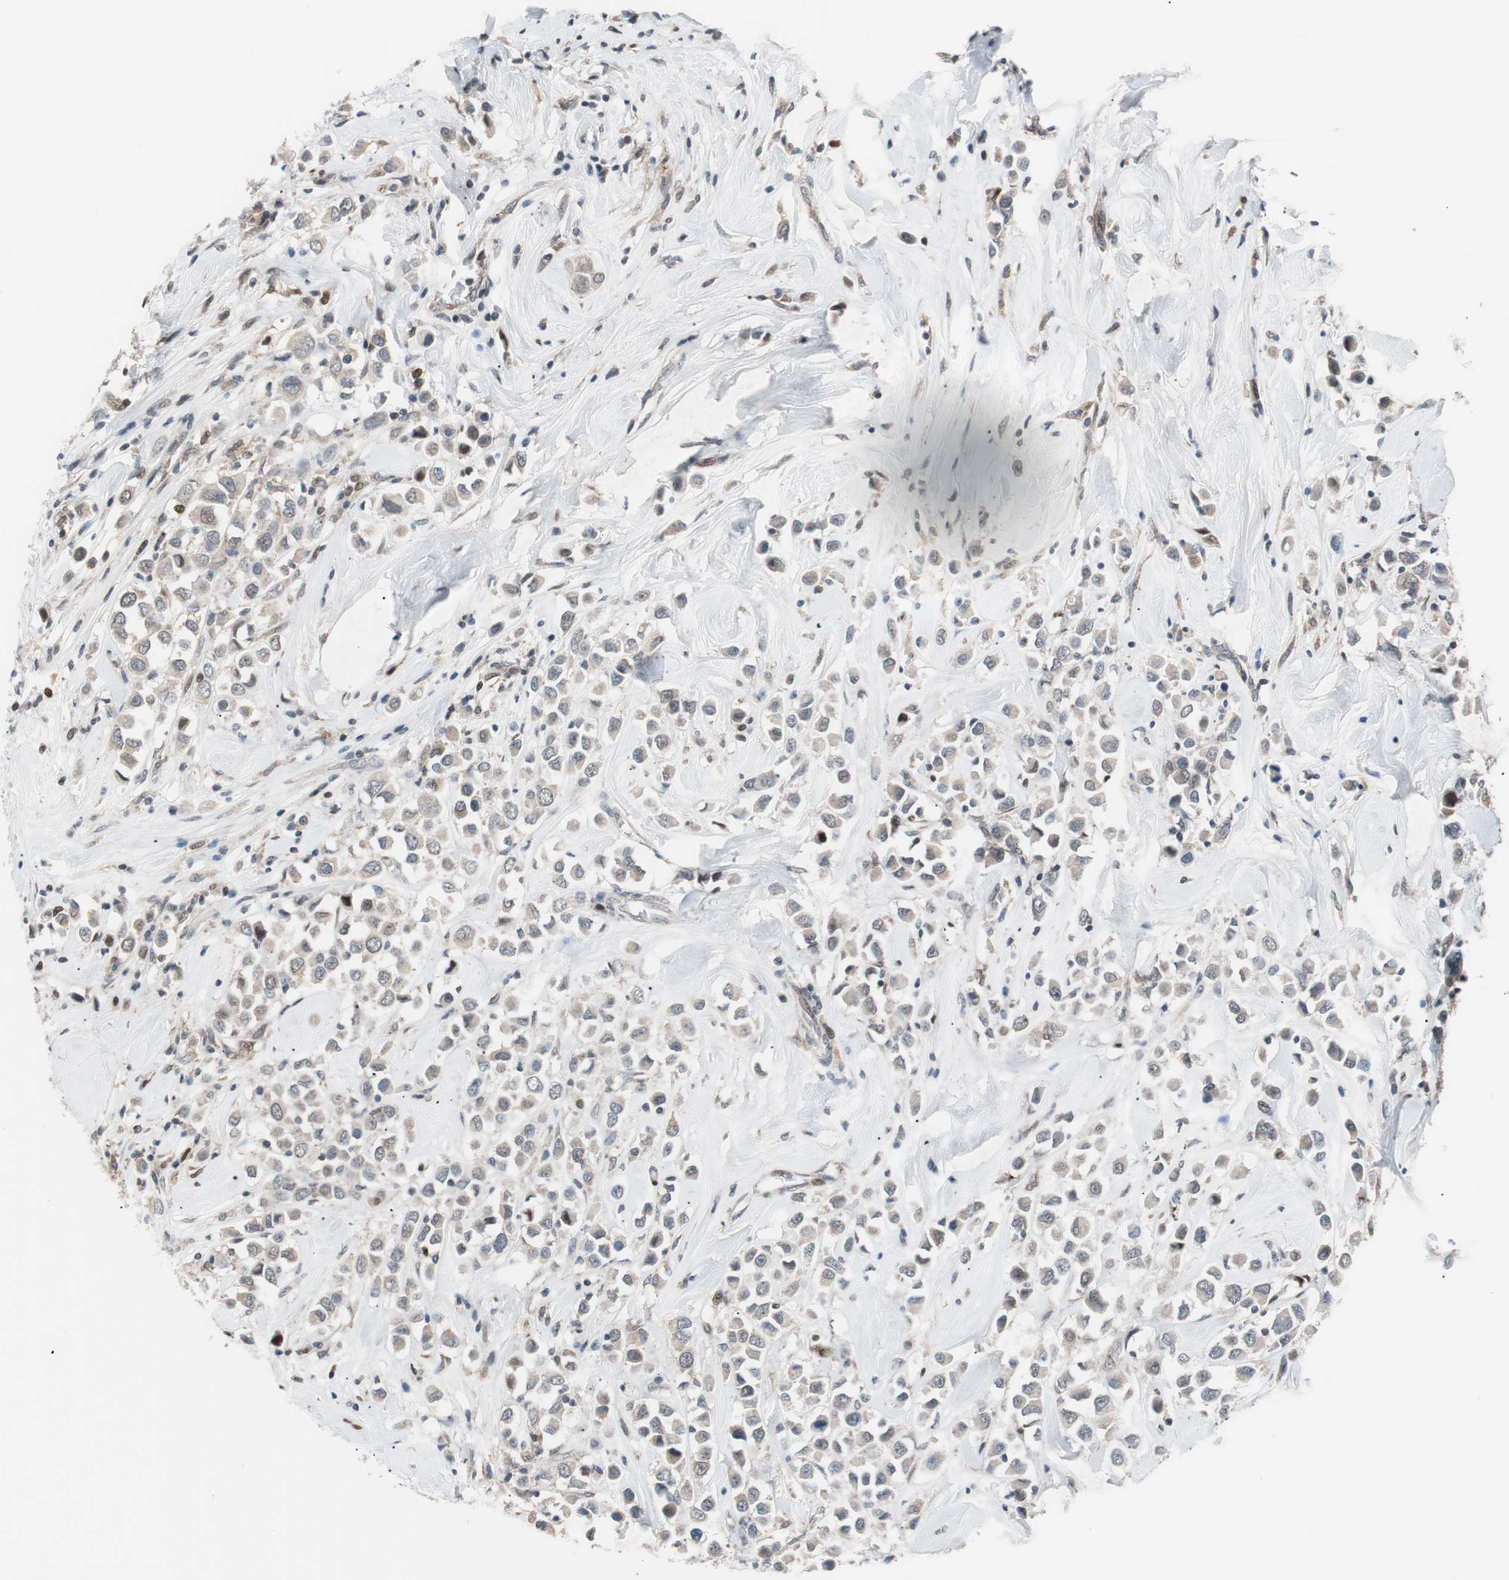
{"staining": {"intensity": "negative", "quantity": "none", "location": "none"}, "tissue": "breast cancer", "cell_type": "Tumor cells", "image_type": "cancer", "snomed": [{"axis": "morphology", "description": "Duct carcinoma"}, {"axis": "topography", "description": "Breast"}], "caption": "DAB (3,3'-diaminobenzidine) immunohistochemical staining of breast cancer exhibits no significant positivity in tumor cells.", "gene": "POLH", "patient": {"sex": "female", "age": 61}}